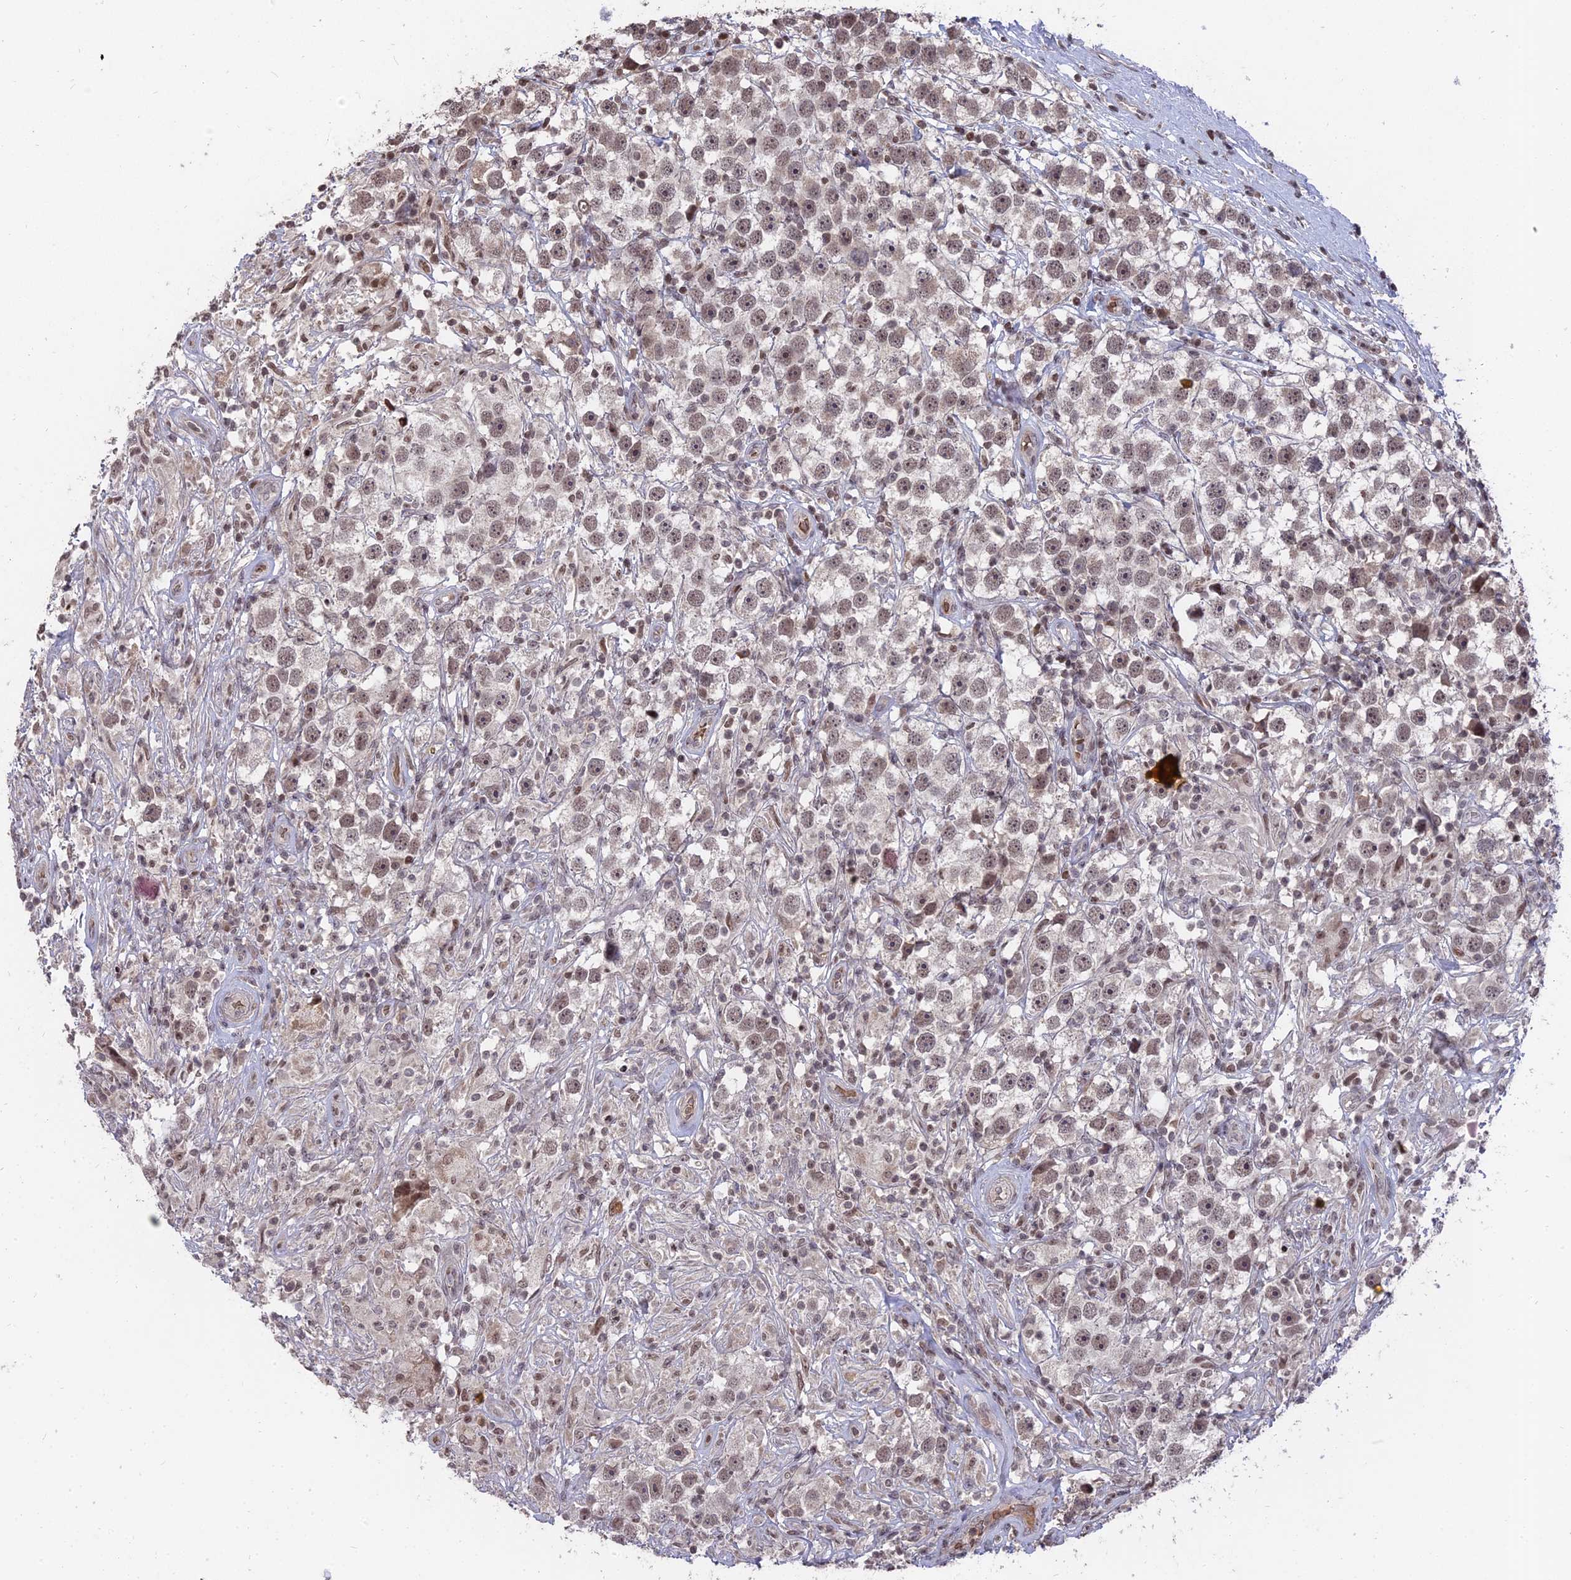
{"staining": {"intensity": "weak", "quantity": "25%-75%", "location": "nuclear"}, "tissue": "testis cancer", "cell_type": "Tumor cells", "image_type": "cancer", "snomed": [{"axis": "morphology", "description": "Seminoma, NOS"}, {"axis": "topography", "description": "Testis"}], "caption": "Immunohistochemical staining of testis cancer shows low levels of weak nuclear protein expression in approximately 25%-75% of tumor cells.", "gene": "NR1H3", "patient": {"sex": "male", "age": 49}}